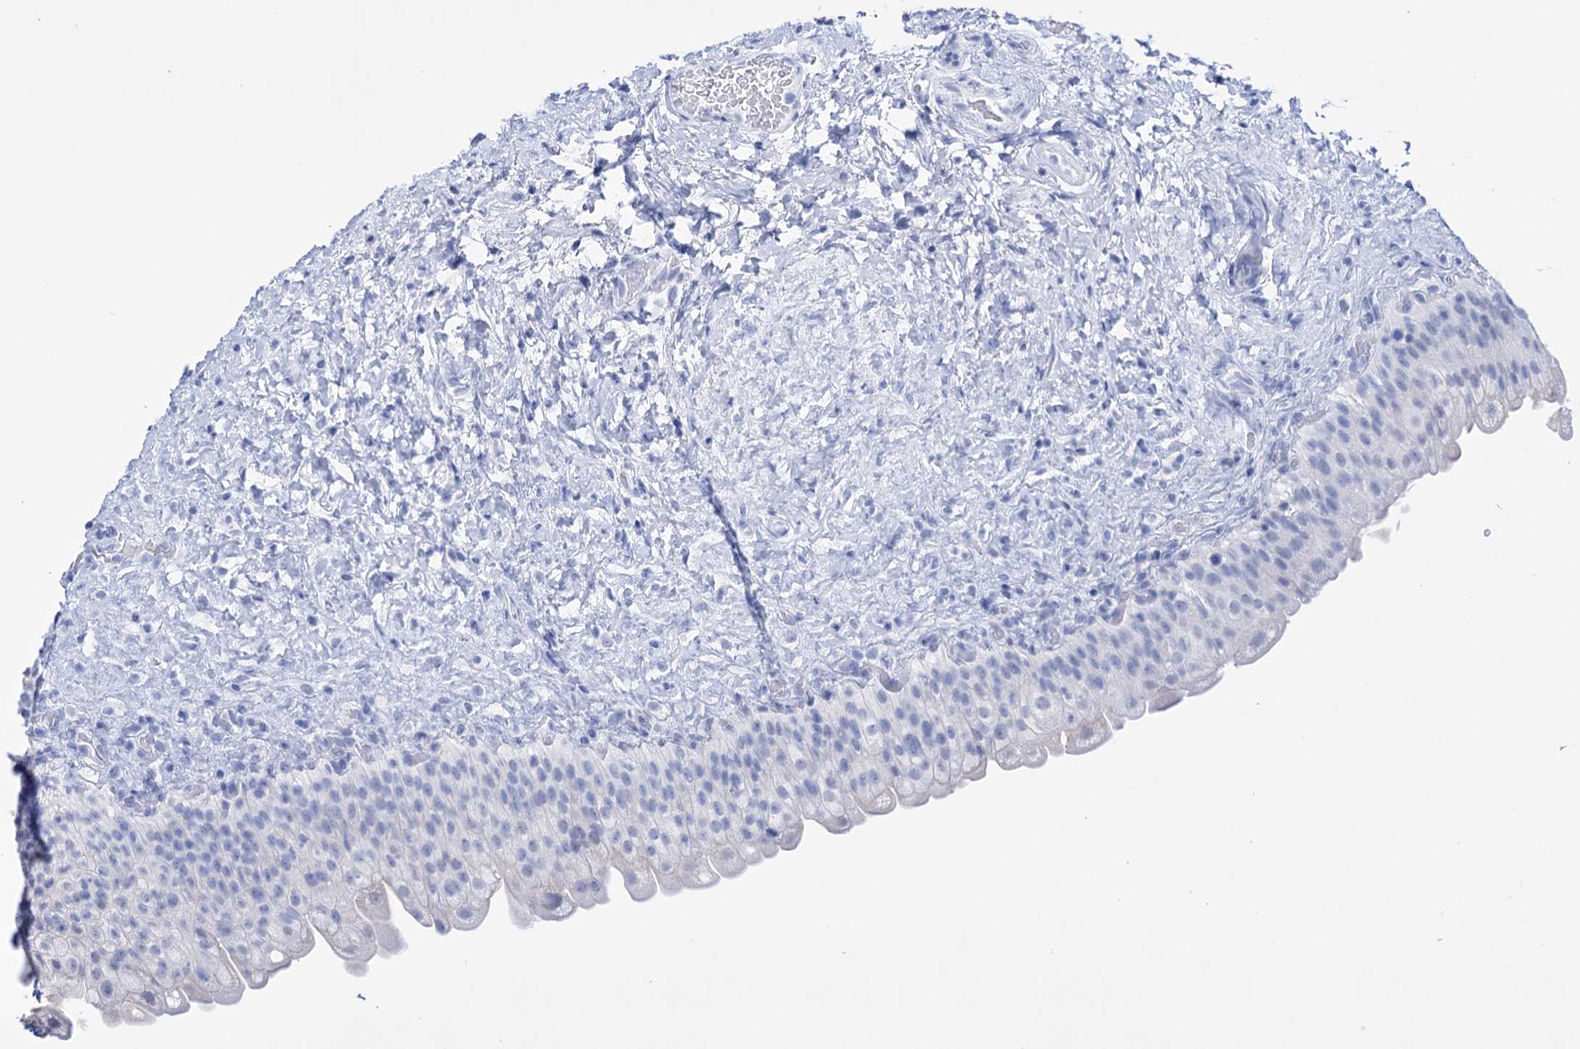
{"staining": {"intensity": "negative", "quantity": "none", "location": "none"}, "tissue": "urinary bladder", "cell_type": "Urothelial cells", "image_type": "normal", "snomed": [{"axis": "morphology", "description": "Normal tissue, NOS"}, {"axis": "topography", "description": "Urinary bladder"}], "caption": "A high-resolution histopathology image shows IHC staining of benign urinary bladder, which demonstrates no significant positivity in urothelial cells.", "gene": "FBXW12", "patient": {"sex": "female", "age": 27}}